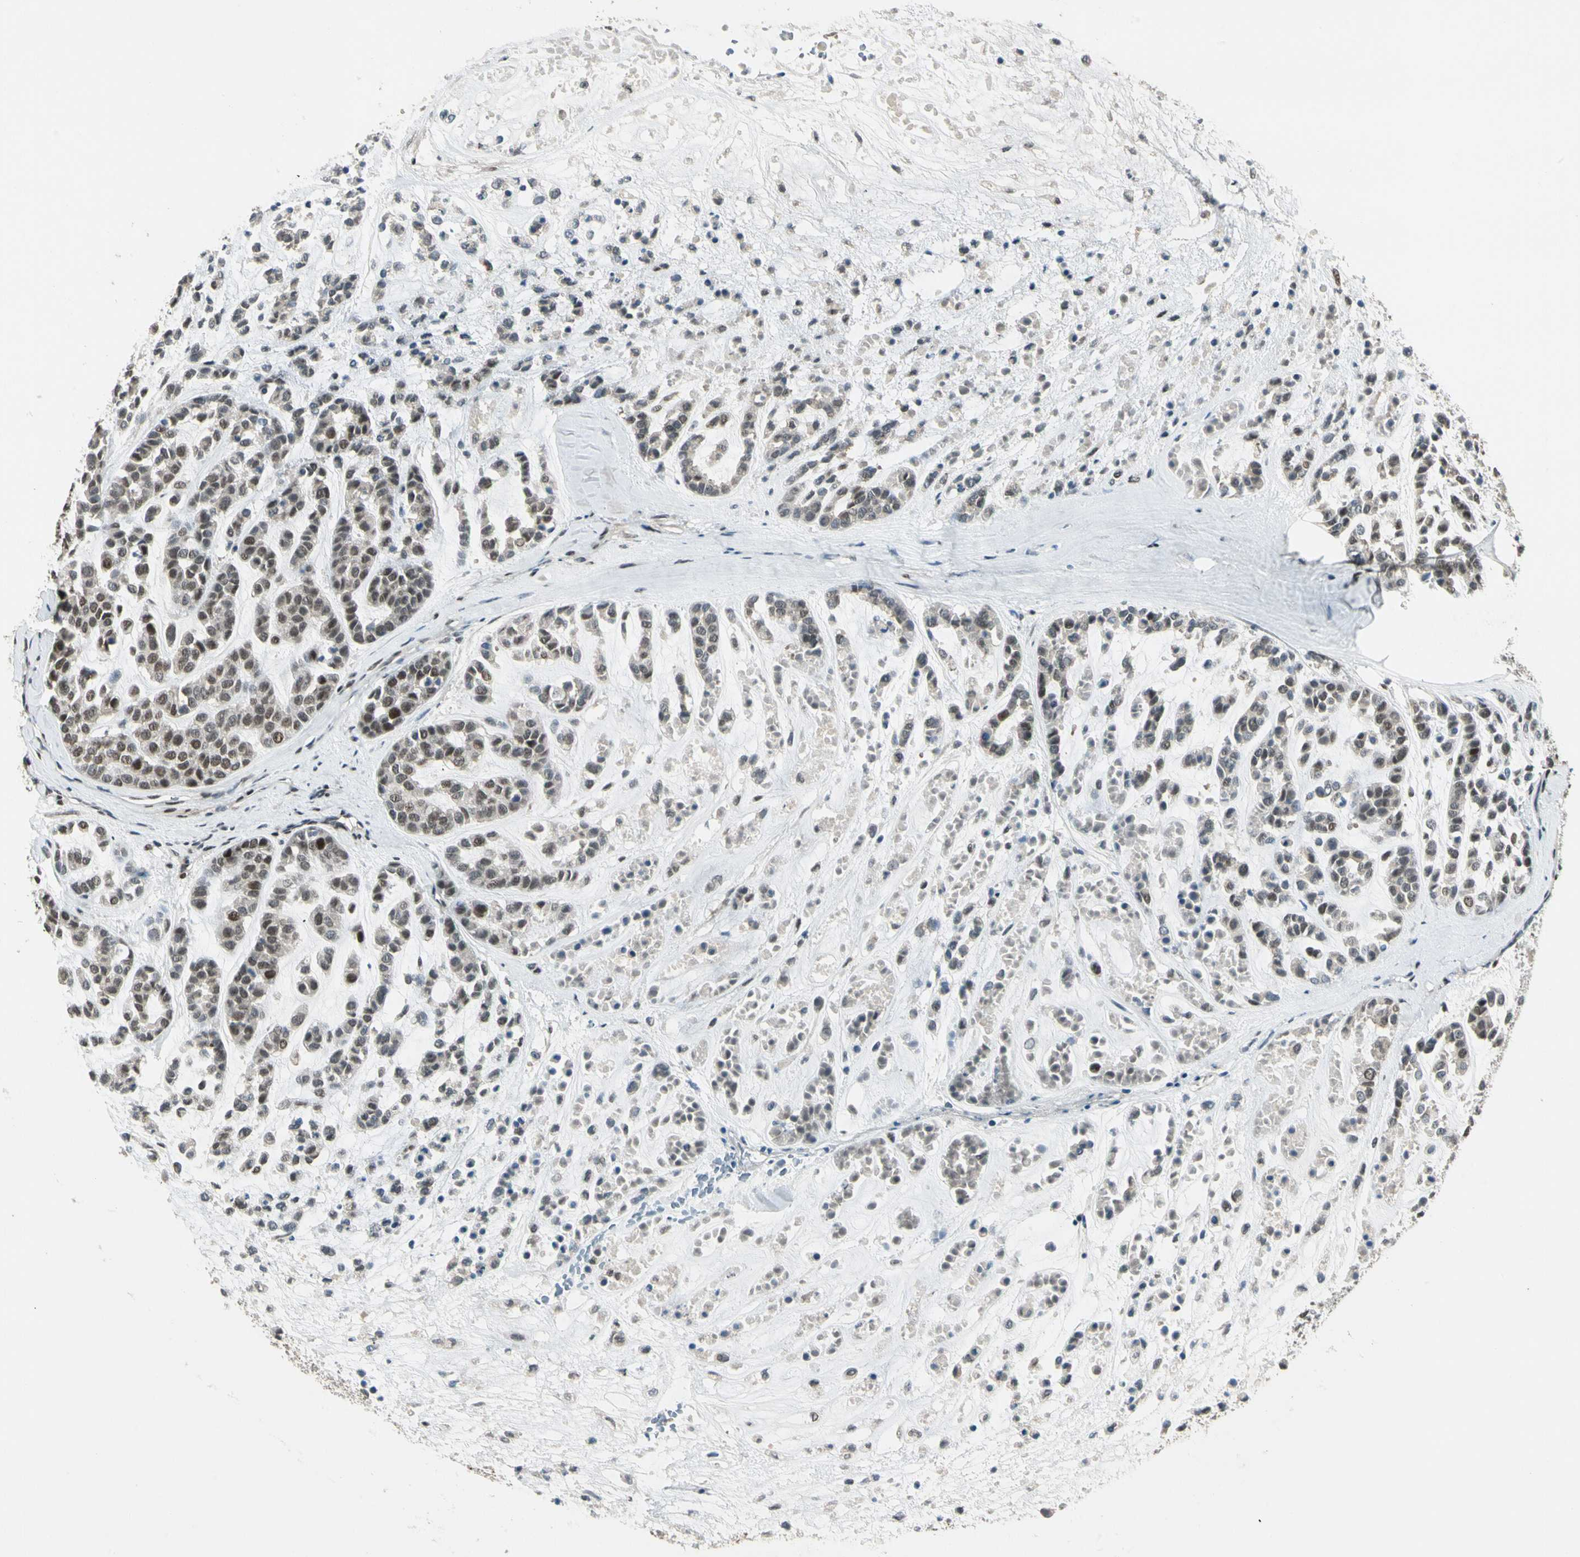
{"staining": {"intensity": "weak", "quantity": ">75%", "location": "nuclear"}, "tissue": "head and neck cancer", "cell_type": "Tumor cells", "image_type": "cancer", "snomed": [{"axis": "morphology", "description": "Adenocarcinoma, NOS"}, {"axis": "morphology", "description": "Adenoma, NOS"}, {"axis": "topography", "description": "Head-Neck"}], "caption": "This histopathology image displays immunohistochemistry staining of human adenocarcinoma (head and neck), with low weak nuclear staining in about >75% of tumor cells.", "gene": "GTF3A", "patient": {"sex": "female", "age": 55}}